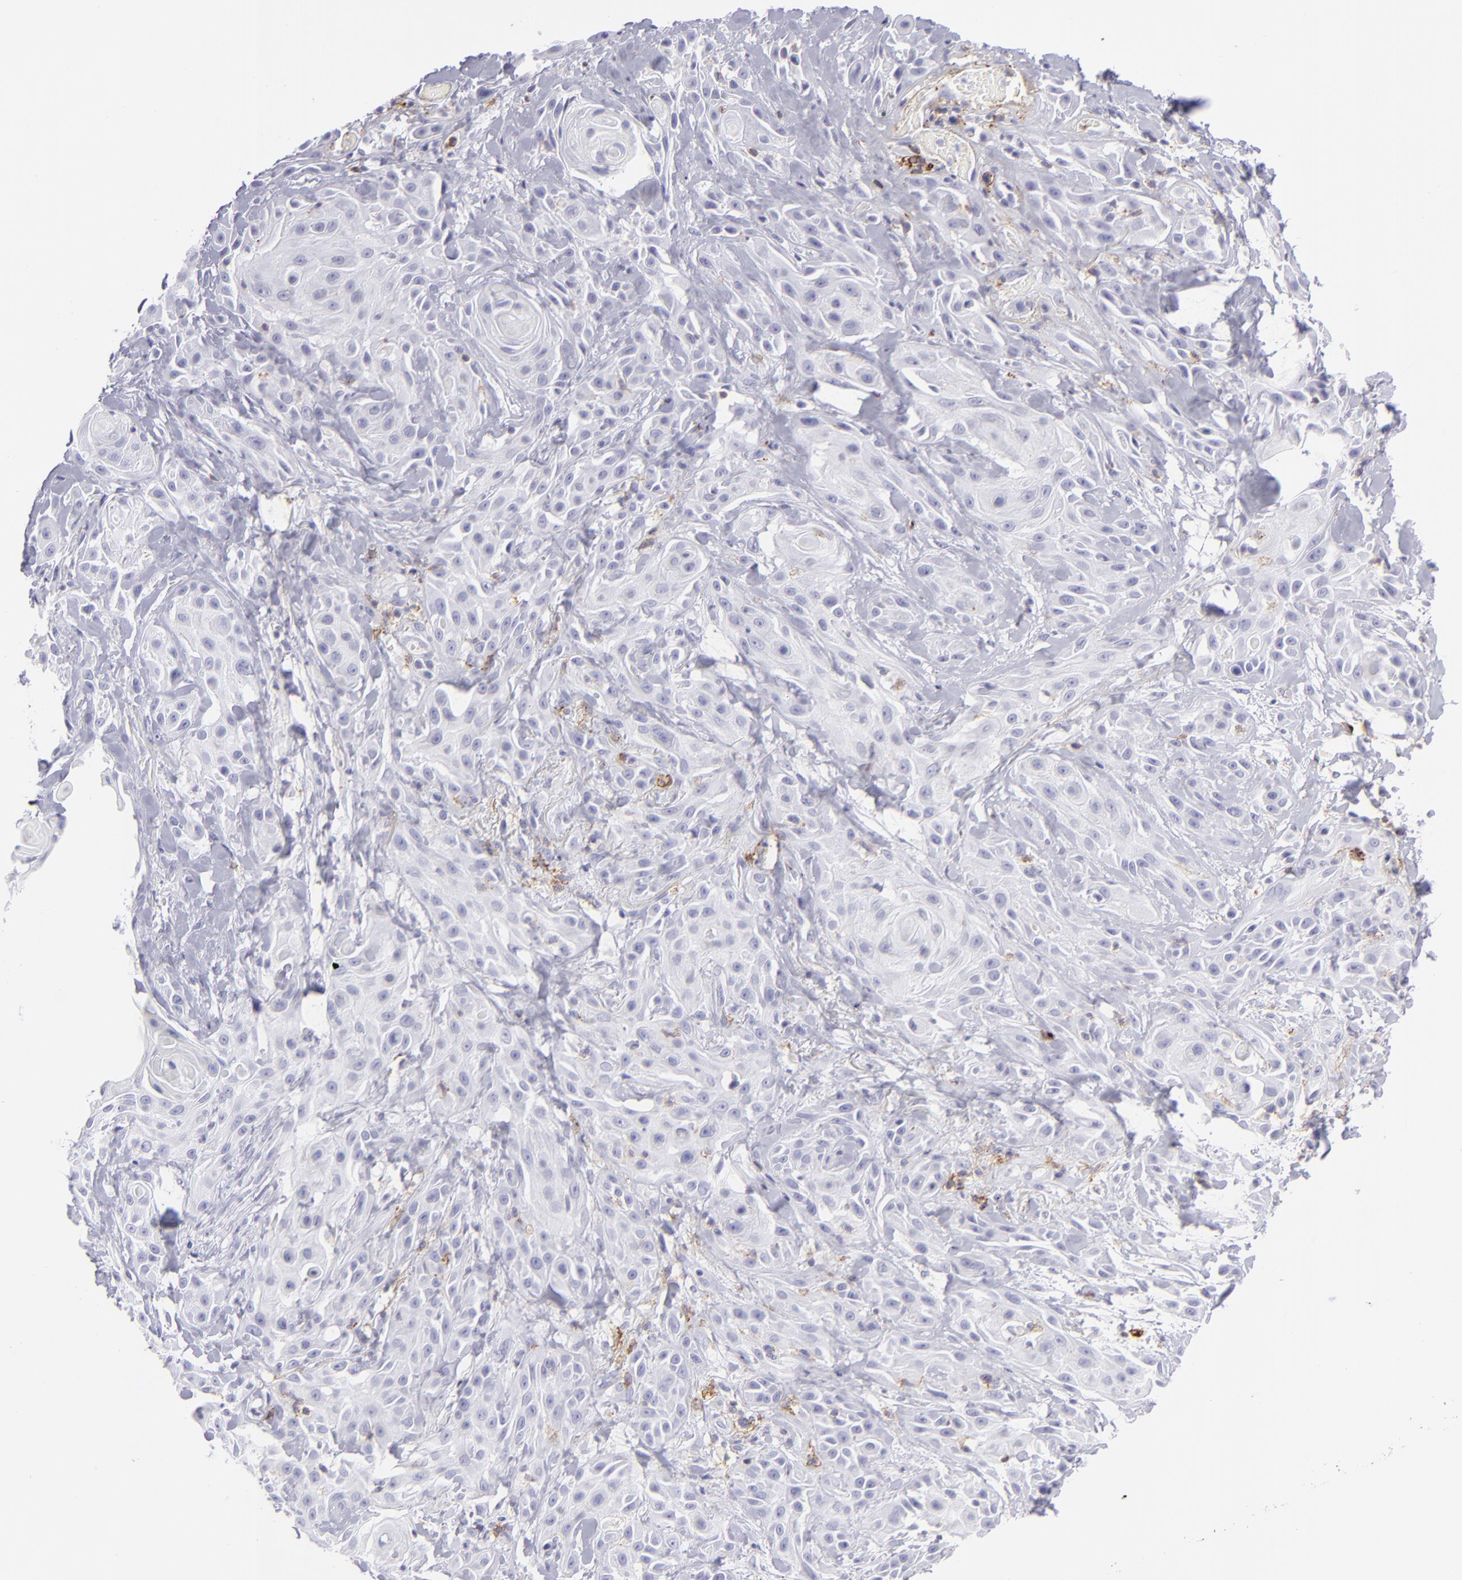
{"staining": {"intensity": "negative", "quantity": "none", "location": "none"}, "tissue": "skin cancer", "cell_type": "Tumor cells", "image_type": "cancer", "snomed": [{"axis": "morphology", "description": "Squamous cell carcinoma, NOS"}, {"axis": "topography", "description": "Skin"}, {"axis": "topography", "description": "Anal"}], "caption": "Protein analysis of skin cancer exhibits no significant staining in tumor cells.", "gene": "SELPLG", "patient": {"sex": "male", "age": 64}}